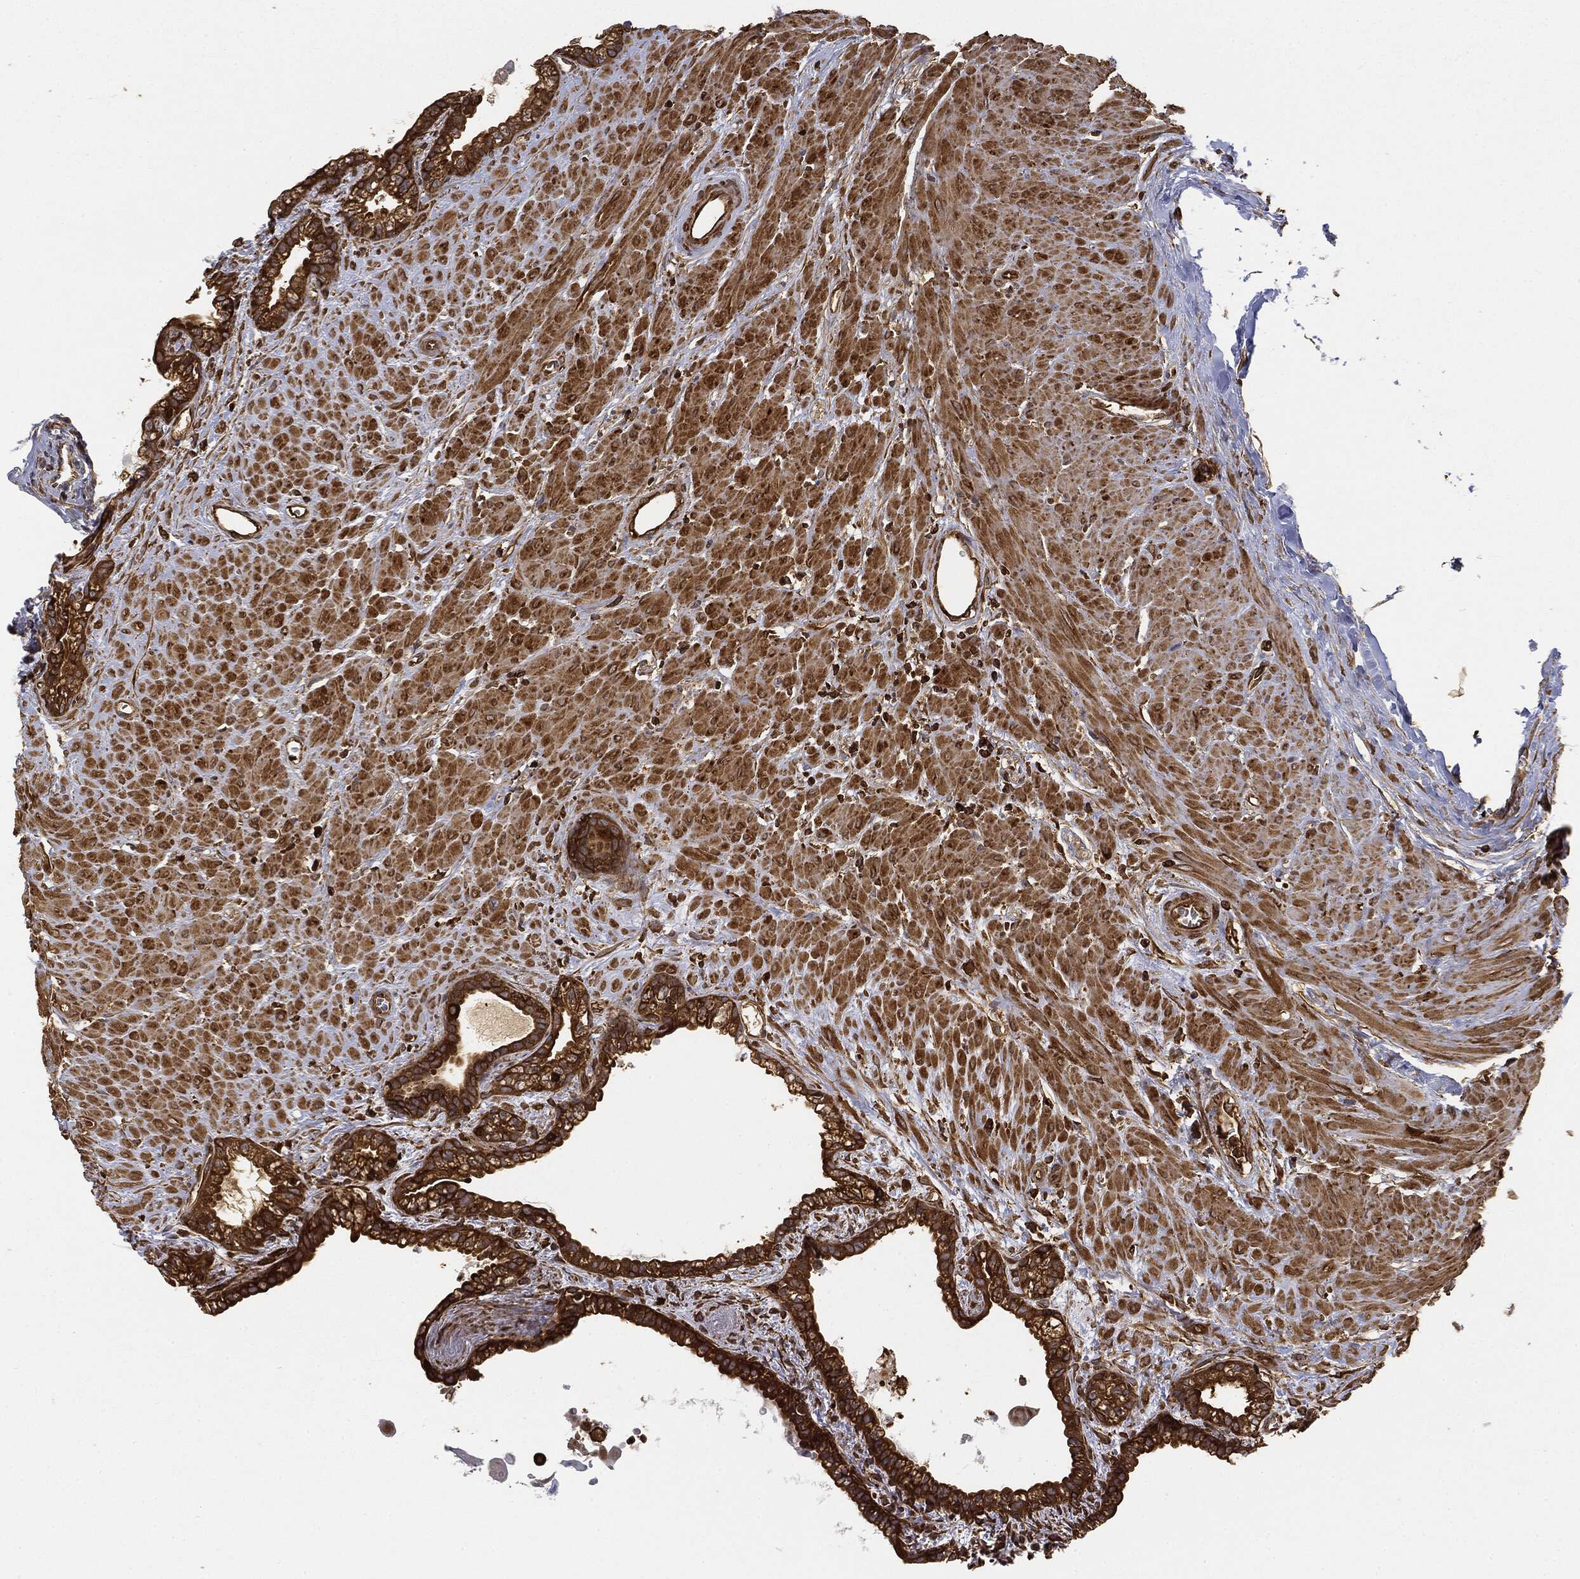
{"staining": {"intensity": "strong", "quantity": "25%-75%", "location": "cytoplasmic/membranous"}, "tissue": "seminal vesicle", "cell_type": "Glandular cells", "image_type": "normal", "snomed": [{"axis": "morphology", "description": "Normal tissue, NOS"}, {"axis": "morphology", "description": "Urothelial carcinoma, NOS"}, {"axis": "topography", "description": "Urinary bladder"}, {"axis": "topography", "description": "Seminal veicle"}], "caption": "About 25%-75% of glandular cells in unremarkable seminal vesicle exhibit strong cytoplasmic/membranous protein expression as visualized by brown immunohistochemical staining.", "gene": "WDR1", "patient": {"sex": "male", "age": 76}}